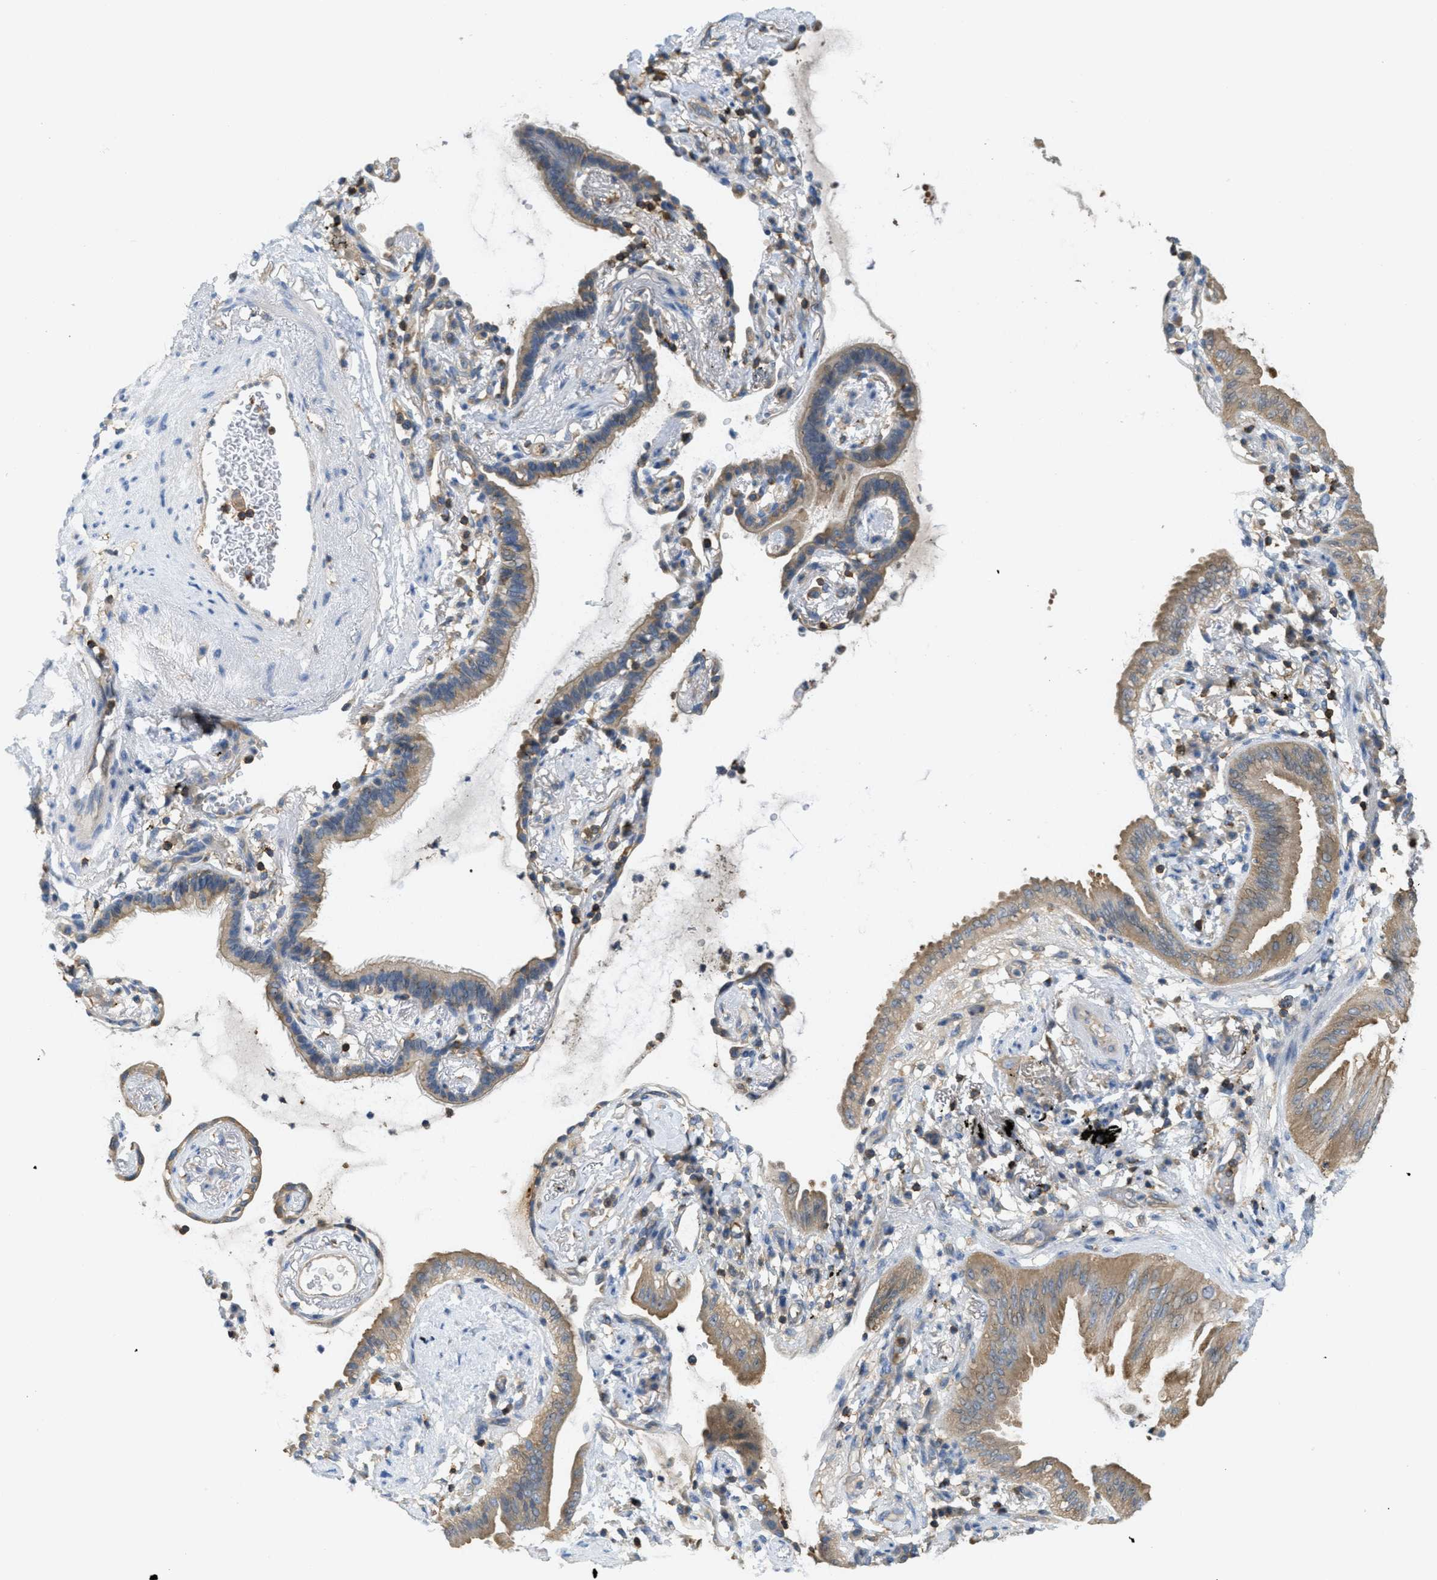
{"staining": {"intensity": "moderate", "quantity": "25%-75%", "location": "cytoplasmic/membranous"}, "tissue": "lung cancer", "cell_type": "Tumor cells", "image_type": "cancer", "snomed": [{"axis": "morphology", "description": "Normal tissue, NOS"}, {"axis": "morphology", "description": "Adenocarcinoma, NOS"}, {"axis": "topography", "description": "Bronchus"}, {"axis": "topography", "description": "Lung"}], "caption": "A histopathology image showing moderate cytoplasmic/membranous expression in approximately 25%-75% of tumor cells in lung adenocarcinoma, as visualized by brown immunohistochemical staining.", "gene": "GRIK2", "patient": {"sex": "female", "age": 70}}